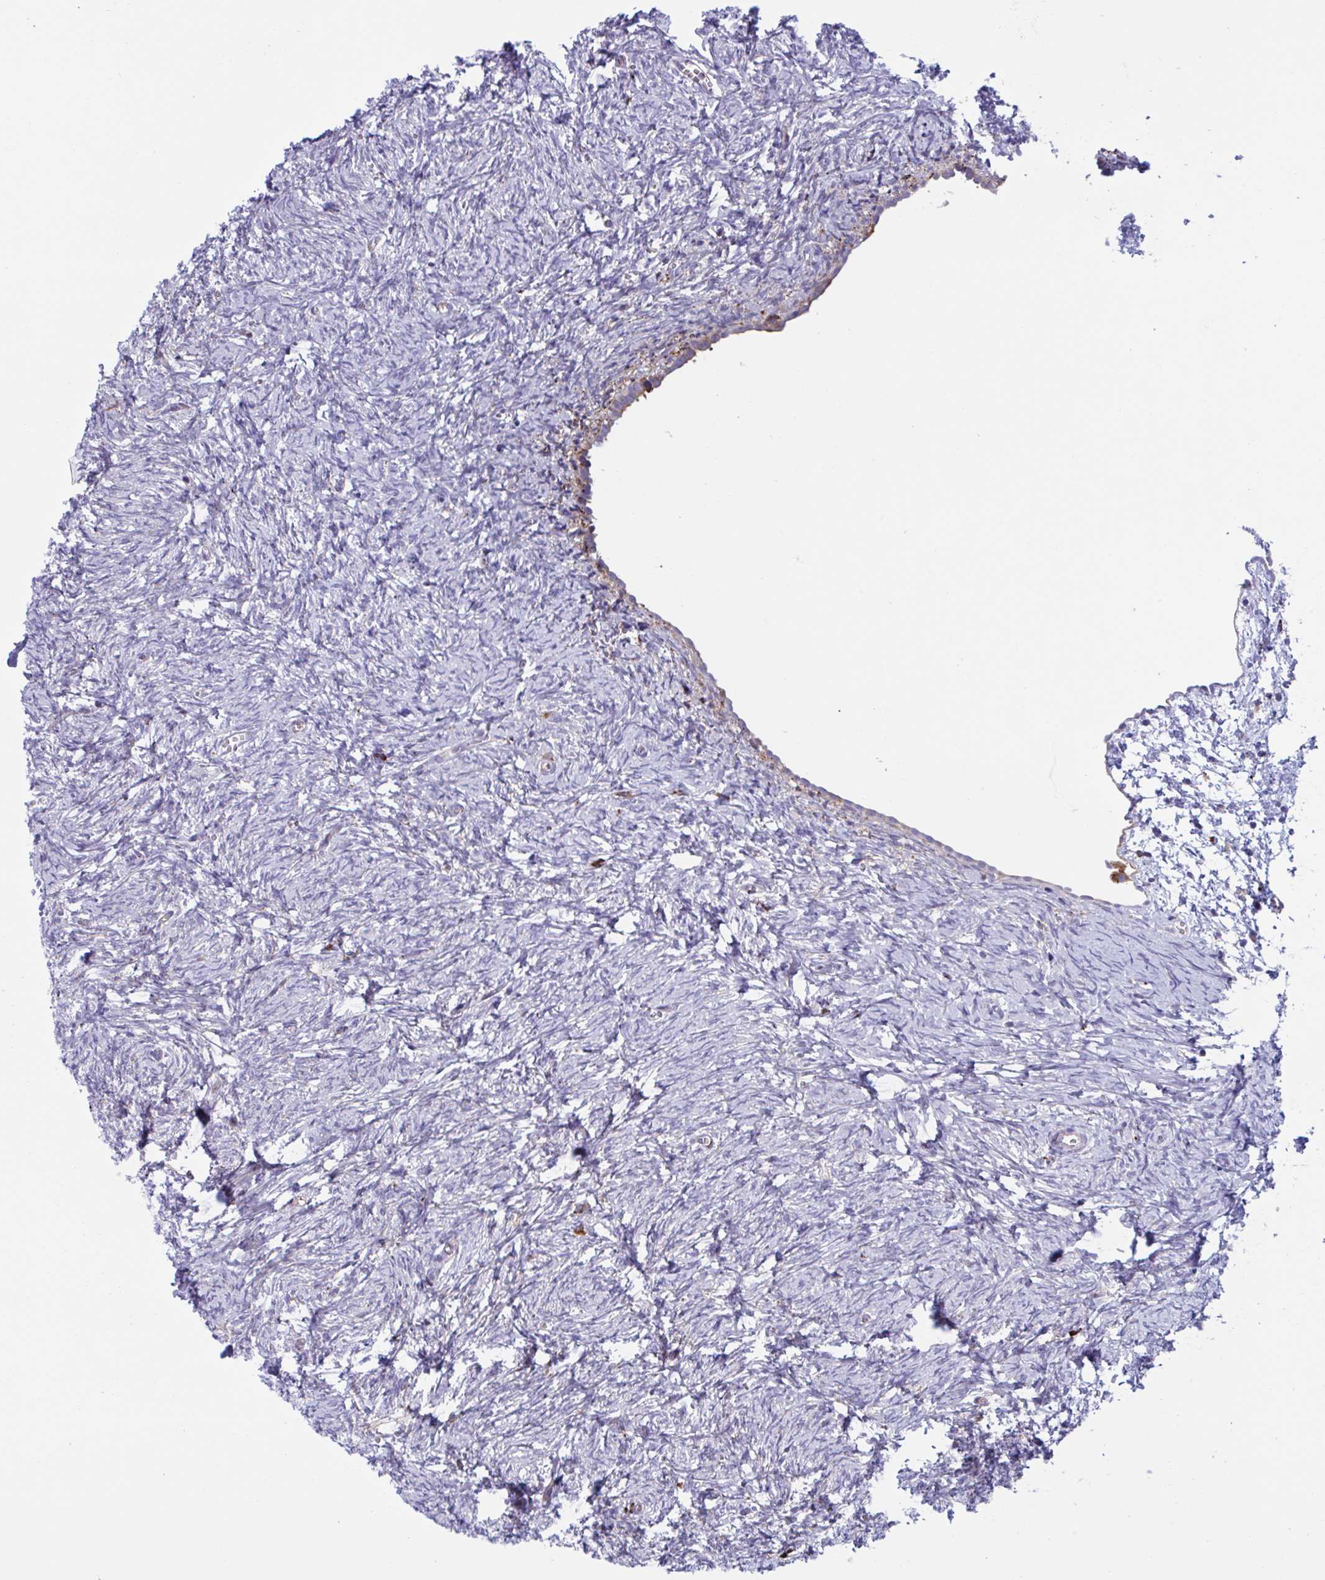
{"staining": {"intensity": "moderate", "quantity": ">75%", "location": "cytoplasmic/membranous"}, "tissue": "ovary", "cell_type": "Follicle cells", "image_type": "normal", "snomed": [{"axis": "morphology", "description": "Normal tissue, NOS"}, {"axis": "topography", "description": "Ovary"}], "caption": "Unremarkable ovary displays moderate cytoplasmic/membranous staining in approximately >75% of follicle cells.", "gene": "PEAK3", "patient": {"sex": "female", "age": 41}}